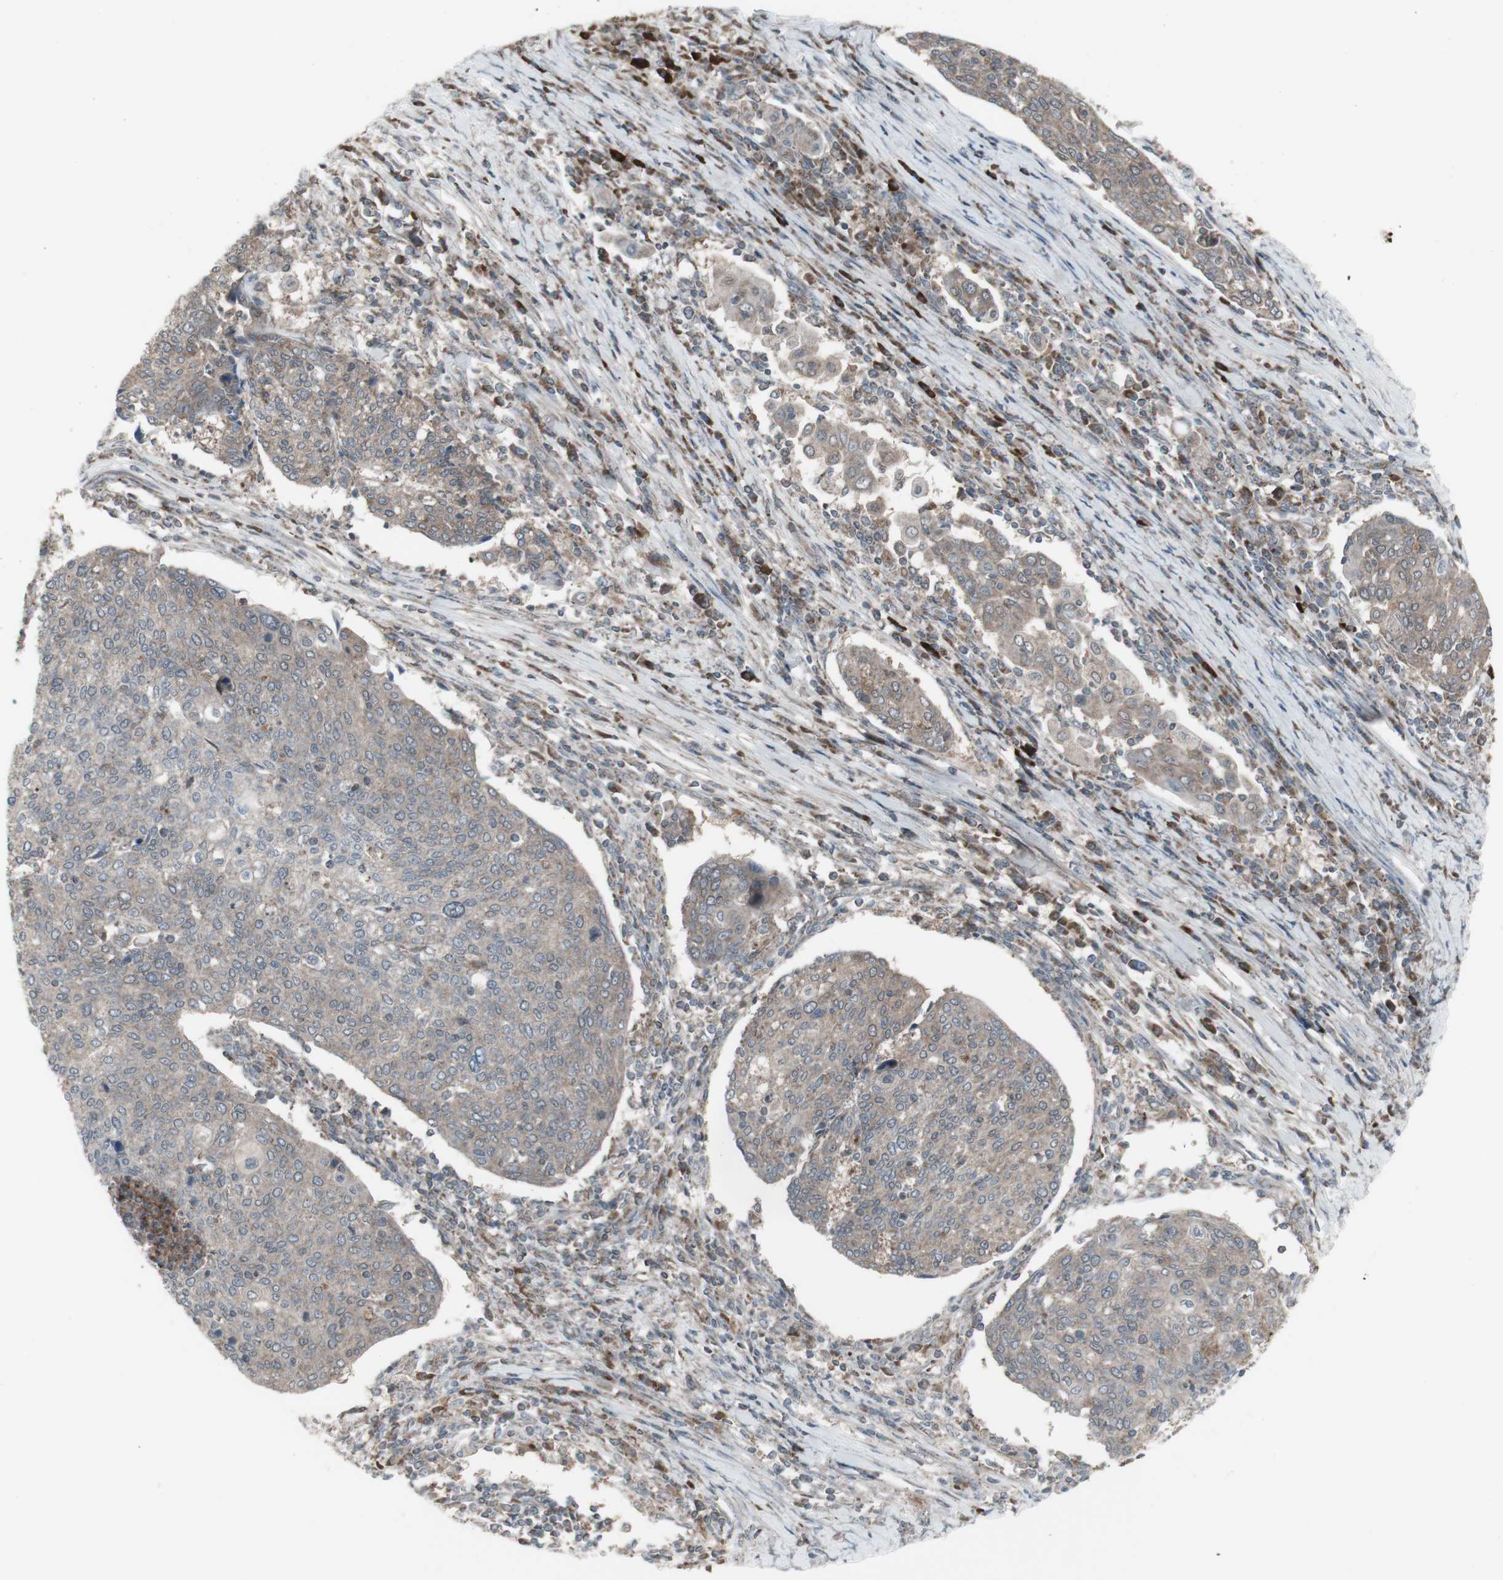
{"staining": {"intensity": "weak", "quantity": ">75%", "location": "cytoplasmic/membranous"}, "tissue": "cervical cancer", "cell_type": "Tumor cells", "image_type": "cancer", "snomed": [{"axis": "morphology", "description": "Squamous cell carcinoma, NOS"}, {"axis": "topography", "description": "Cervix"}], "caption": "Immunohistochemical staining of human cervical cancer exhibits low levels of weak cytoplasmic/membranous protein staining in approximately >75% of tumor cells. Ihc stains the protein of interest in brown and the nuclei are stained blue.", "gene": "SHC1", "patient": {"sex": "female", "age": 40}}